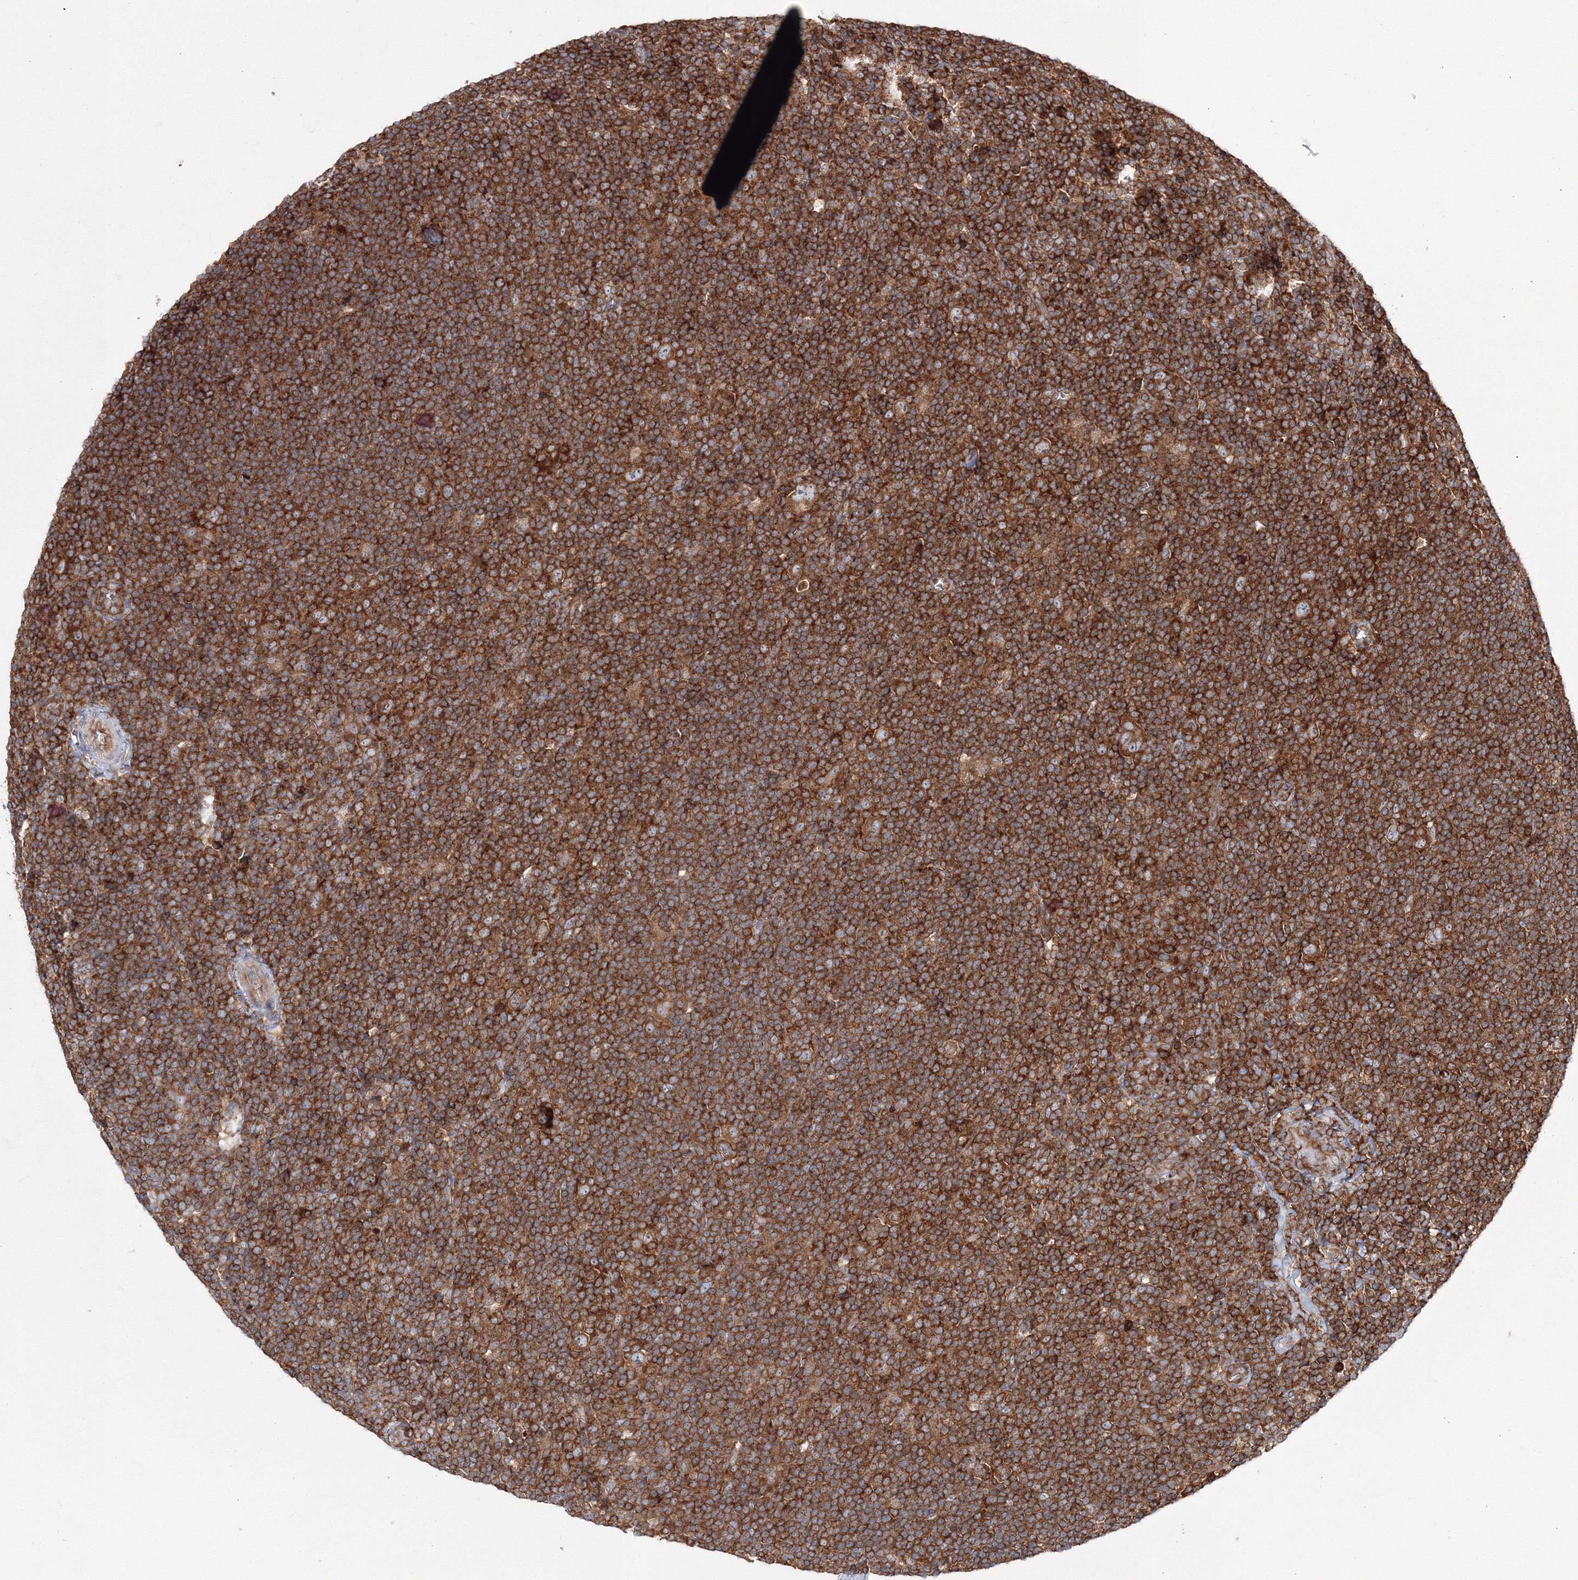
{"staining": {"intensity": "strong", "quantity": ">75%", "location": "cytoplasmic/membranous"}, "tissue": "lymphoma", "cell_type": "Tumor cells", "image_type": "cancer", "snomed": [{"axis": "morphology", "description": "Hodgkin's disease, NOS"}, {"axis": "topography", "description": "Lymph node"}], "caption": "This is an image of IHC staining of Hodgkin's disease, which shows strong positivity in the cytoplasmic/membranous of tumor cells.", "gene": "HARS1", "patient": {"sex": "female", "age": 57}}